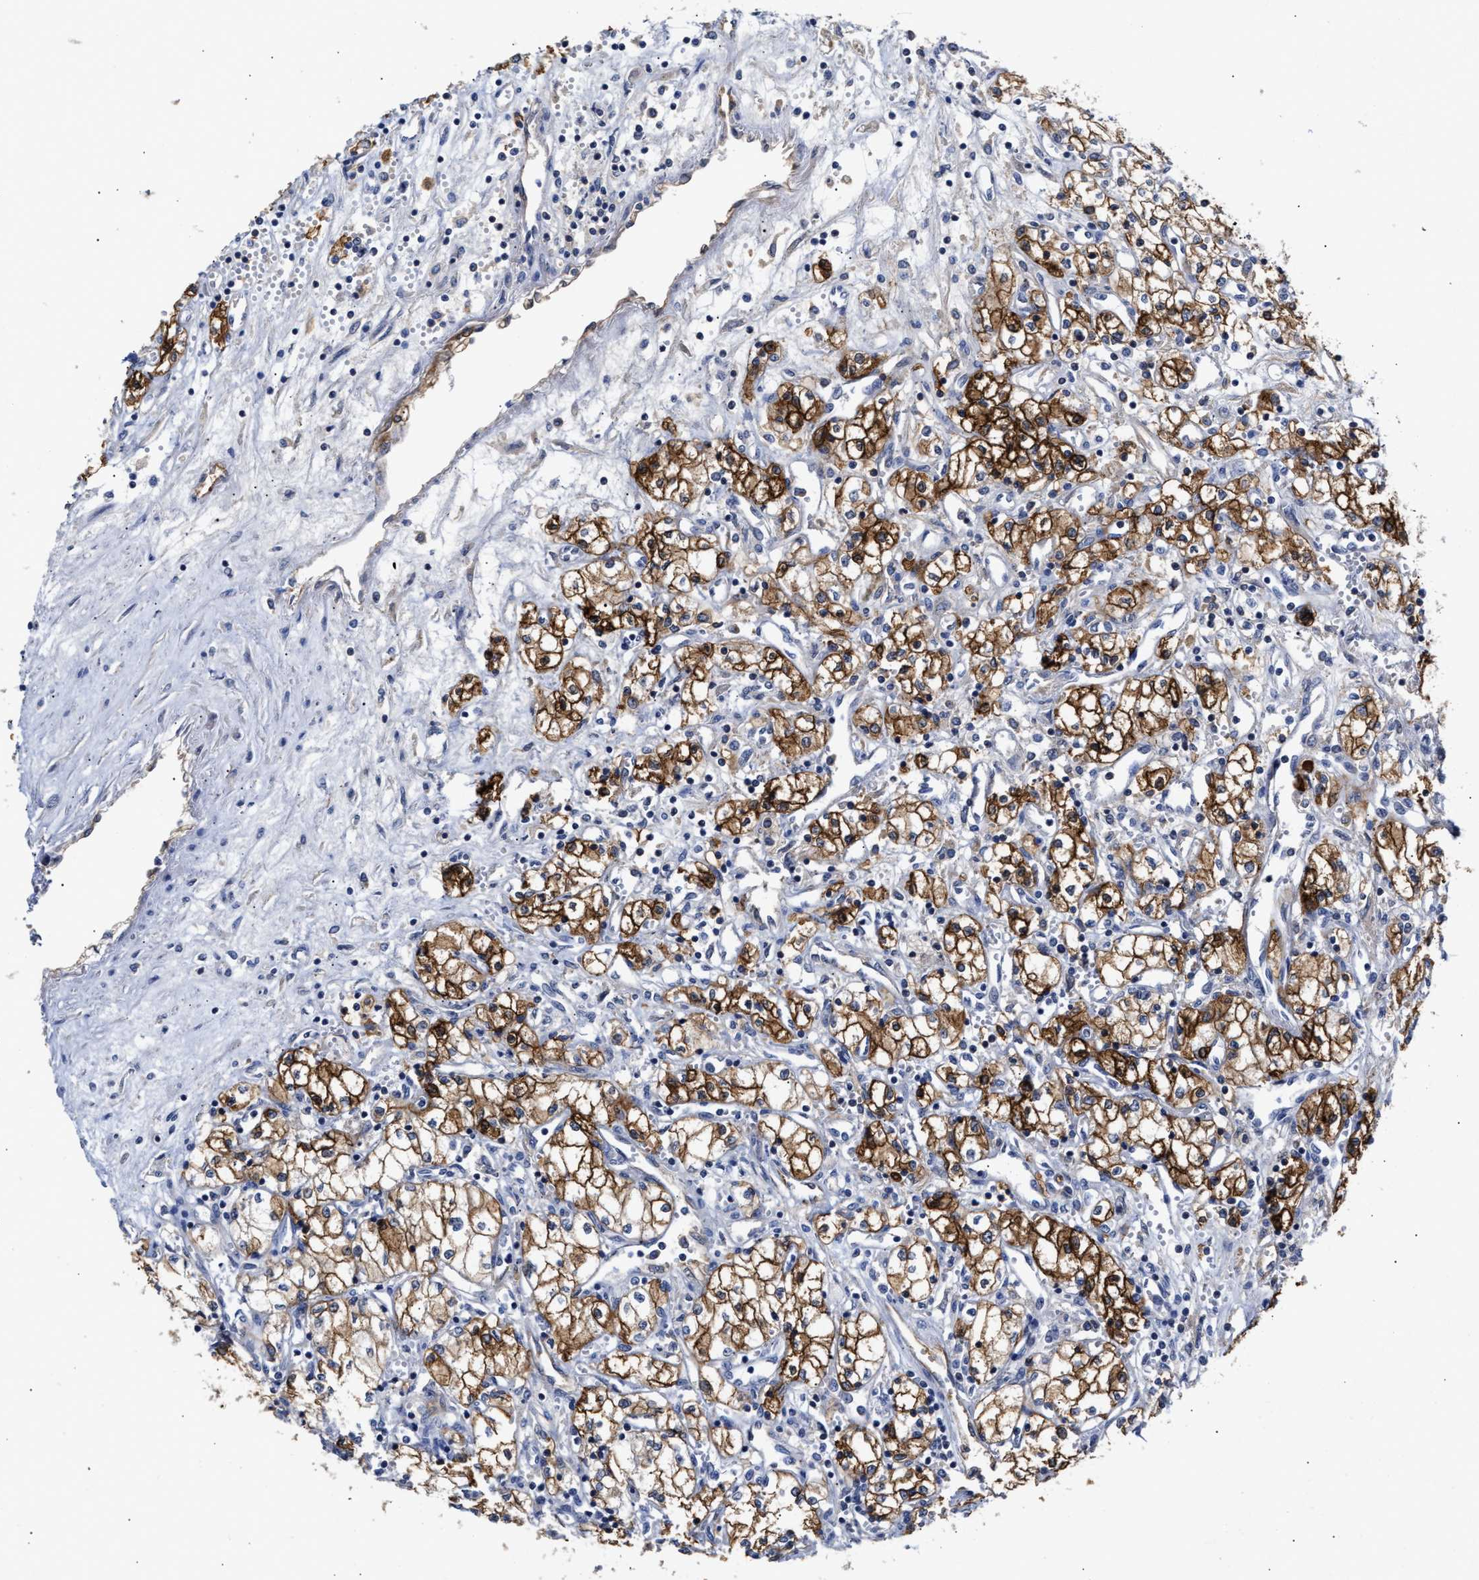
{"staining": {"intensity": "strong", "quantity": ">75%", "location": "cytoplasmic/membranous"}, "tissue": "renal cancer", "cell_type": "Tumor cells", "image_type": "cancer", "snomed": [{"axis": "morphology", "description": "Adenocarcinoma, NOS"}, {"axis": "topography", "description": "Kidney"}], "caption": "IHC staining of renal cancer (adenocarcinoma), which reveals high levels of strong cytoplasmic/membranous positivity in approximately >75% of tumor cells indicating strong cytoplasmic/membranous protein positivity. The staining was performed using DAB (brown) for protein detection and nuclei were counterstained in hematoxylin (blue).", "gene": "AHNAK2", "patient": {"sex": "male", "age": 59}}